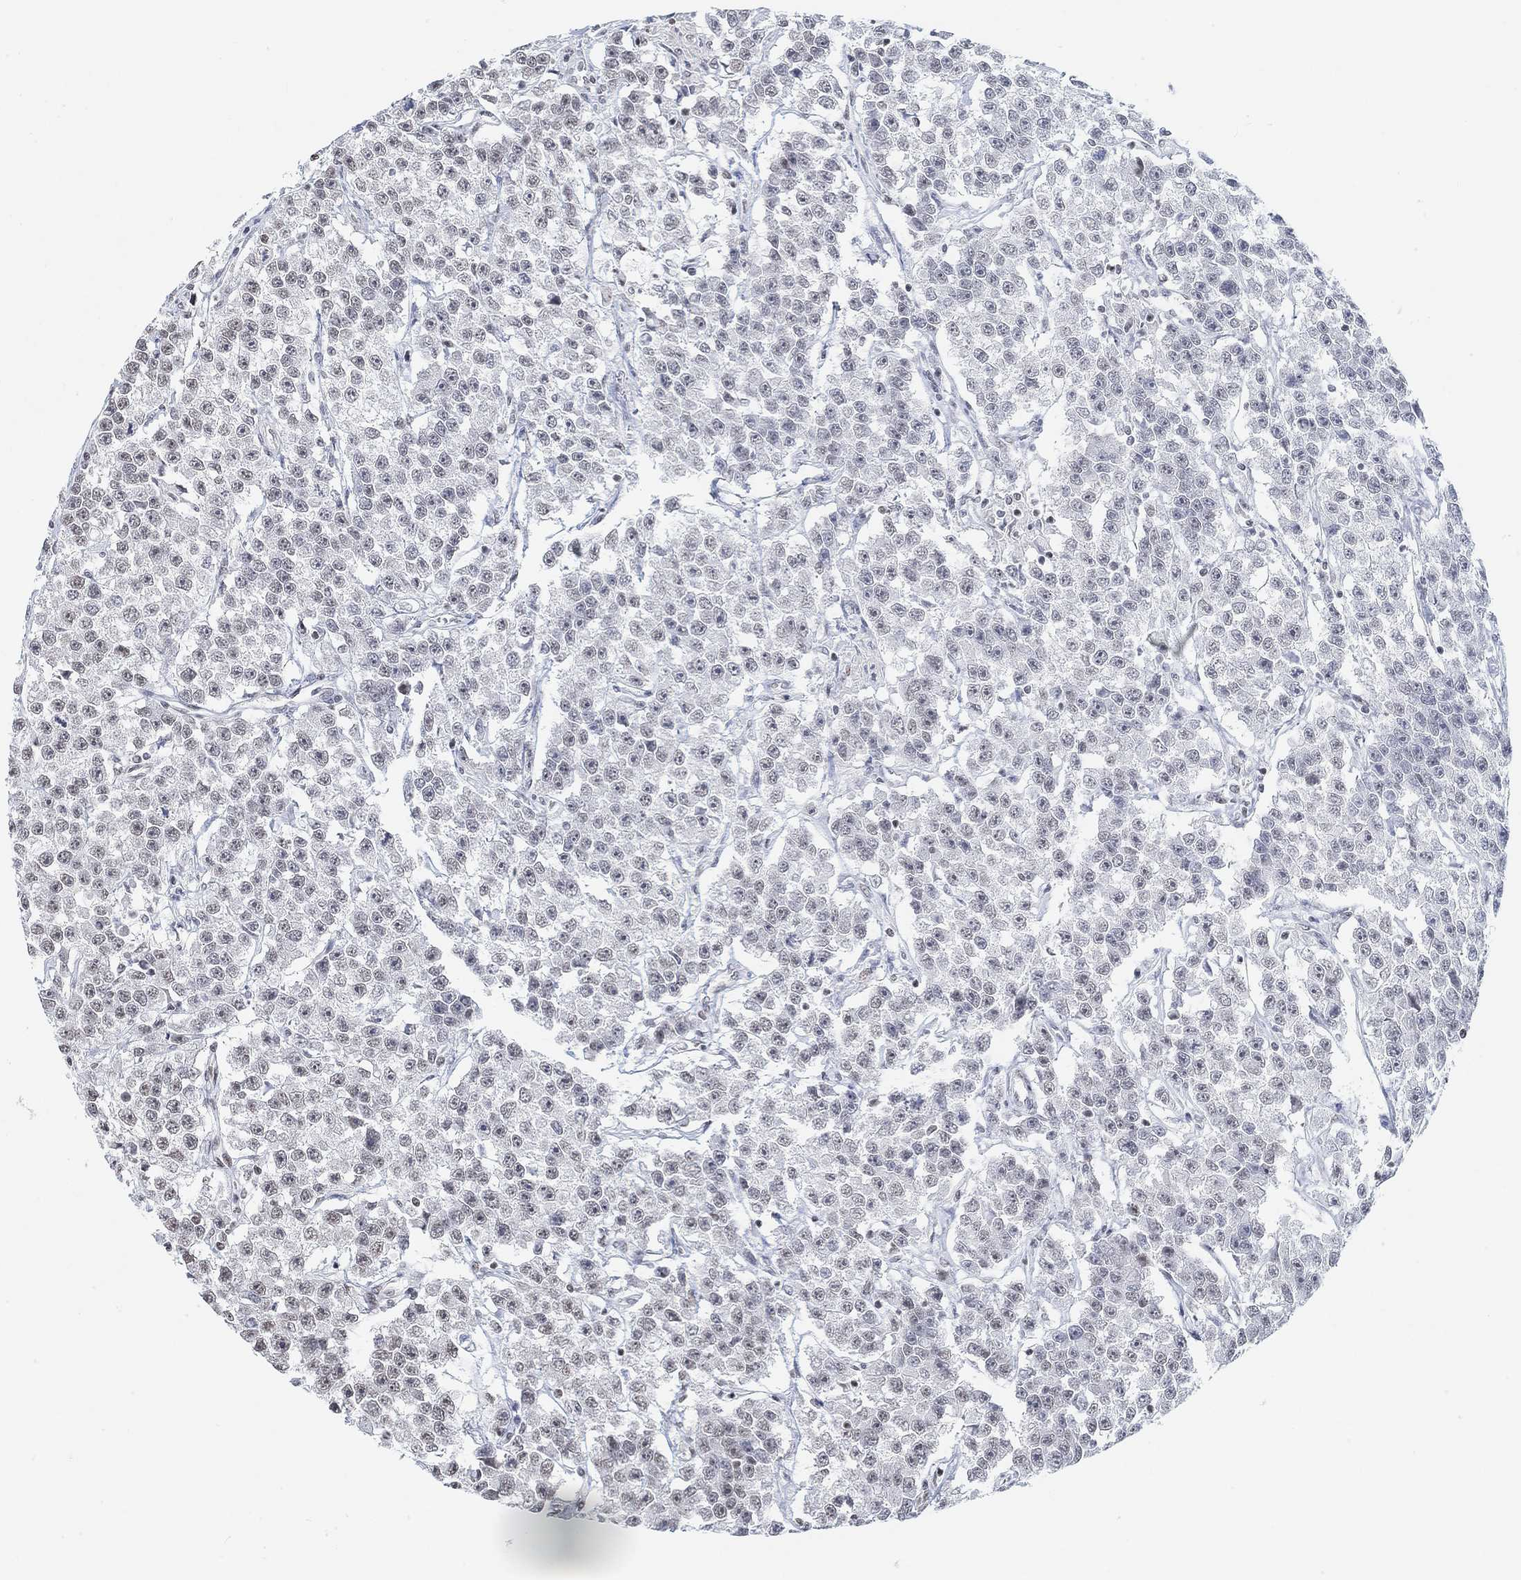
{"staining": {"intensity": "weak", "quantity": "<25%", "location": "nuclear"}, "tissue": "testis cancer", "cell_type": "Tumor cells", "image_type": "cancer", "snomed": [{"axis": "morphology", "description": "Seminoma, NOS"}, {"axis": "topography", "description": "Testis"}], "caption": "The histopathology image reveals no staining of tumor cells in testis seminoma. (Brightfield microscopy of DAB immunohistochemistry at high magnification).", "gene": "PURG", "patient": {"sex": "male", "age": 59}}